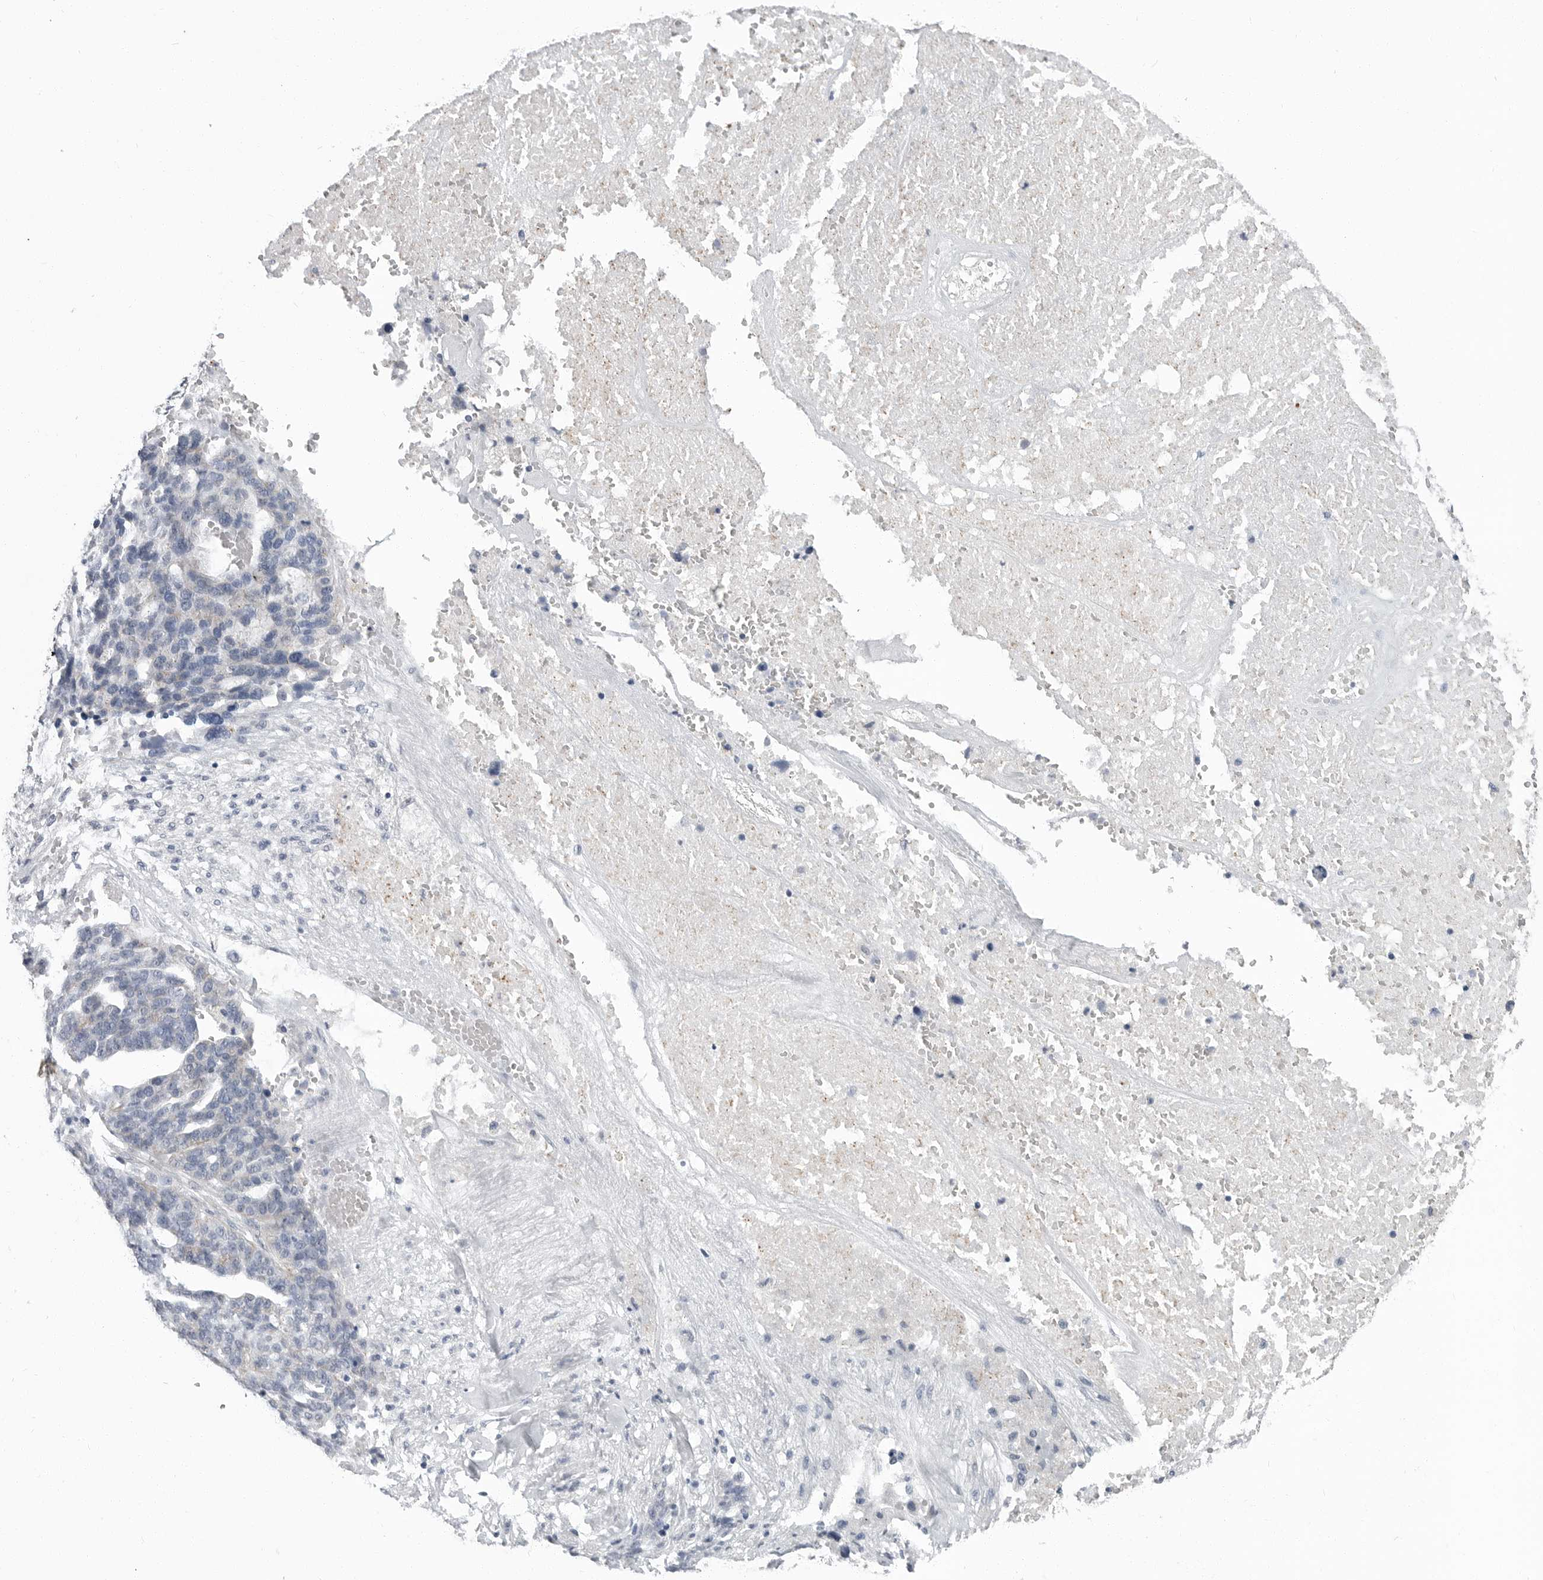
{"staining": {"intensity": "negative", "quantity": "none", "location": "none"}, "tissue": "ovarian cancer", "cell_type": "Tumor cells", "image_type": "cancer", "snomed": [{"axis": "morphology", "description": "Cystadenocarcinoma, serous, NOS"}, {"axis": "topography", "description": "Ovary"}], "caption": "IHC micrograph of ovarian serous cystadenocarcinoma stained for a protein (brown), which shows no staining in tumor cells.", "gene": "PLN", "patient": {"sex": "female", "age": 59}}